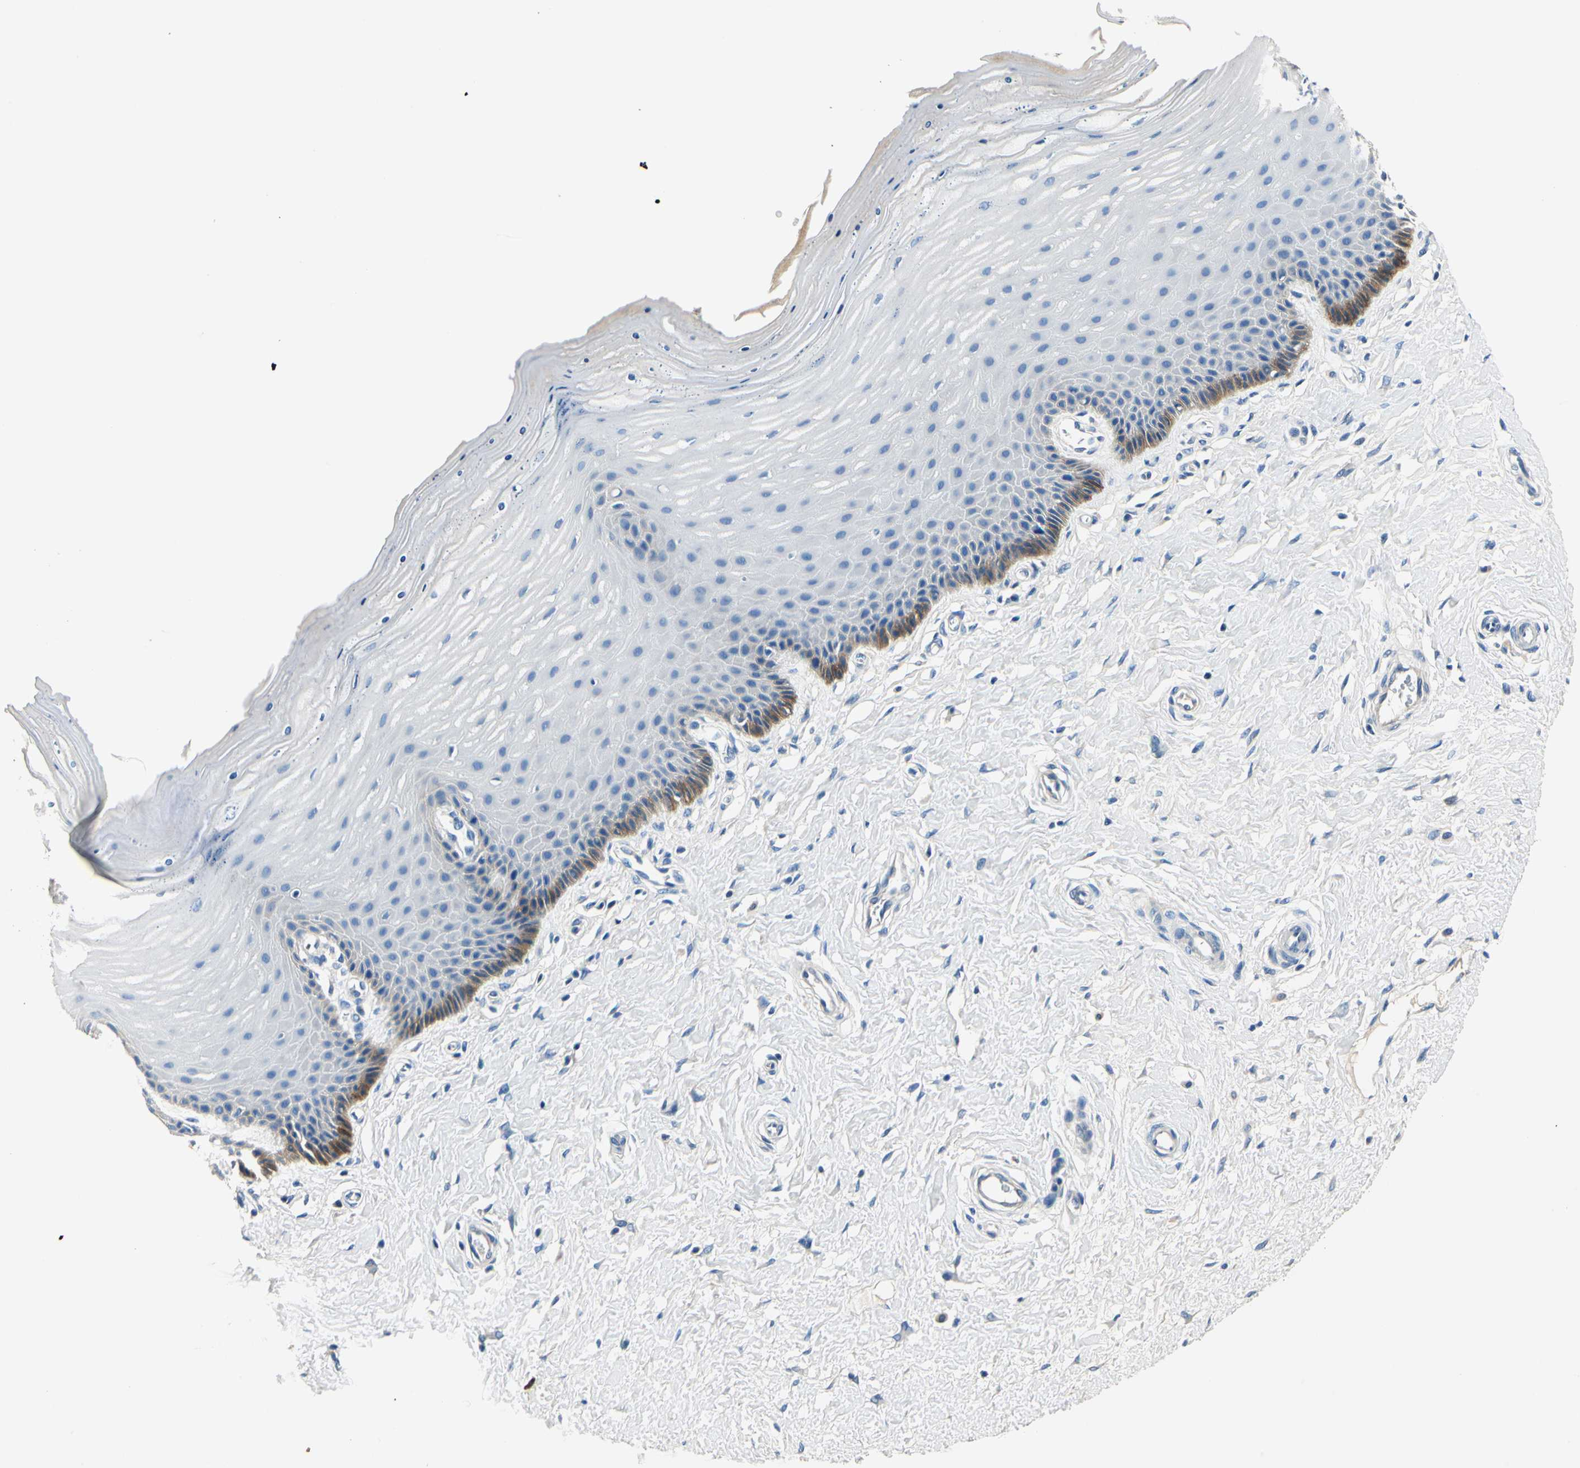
{"staining": {"intensity": "moderate", "quantity": "<25%", "location": "cytoplasmic/membranous"}, "tissue": "cervix", "cell_type": "Squamous epithelial cells", "image_type": "normal", "snomed": [{"axis": "morphology", "description": "Normal tissue, NOS"}, {"axis": "topography", "description": "Cervix"}], "caption": "This histopathology image reveals immunohistochemistry (IHC) staining of benign cervix, with low moderate cytoplasmic/membranous expression in approximately <25% of squamous epithelial cells.", "gene": "TGFBR3", "patient": {"sex": "female", "age": 55}}